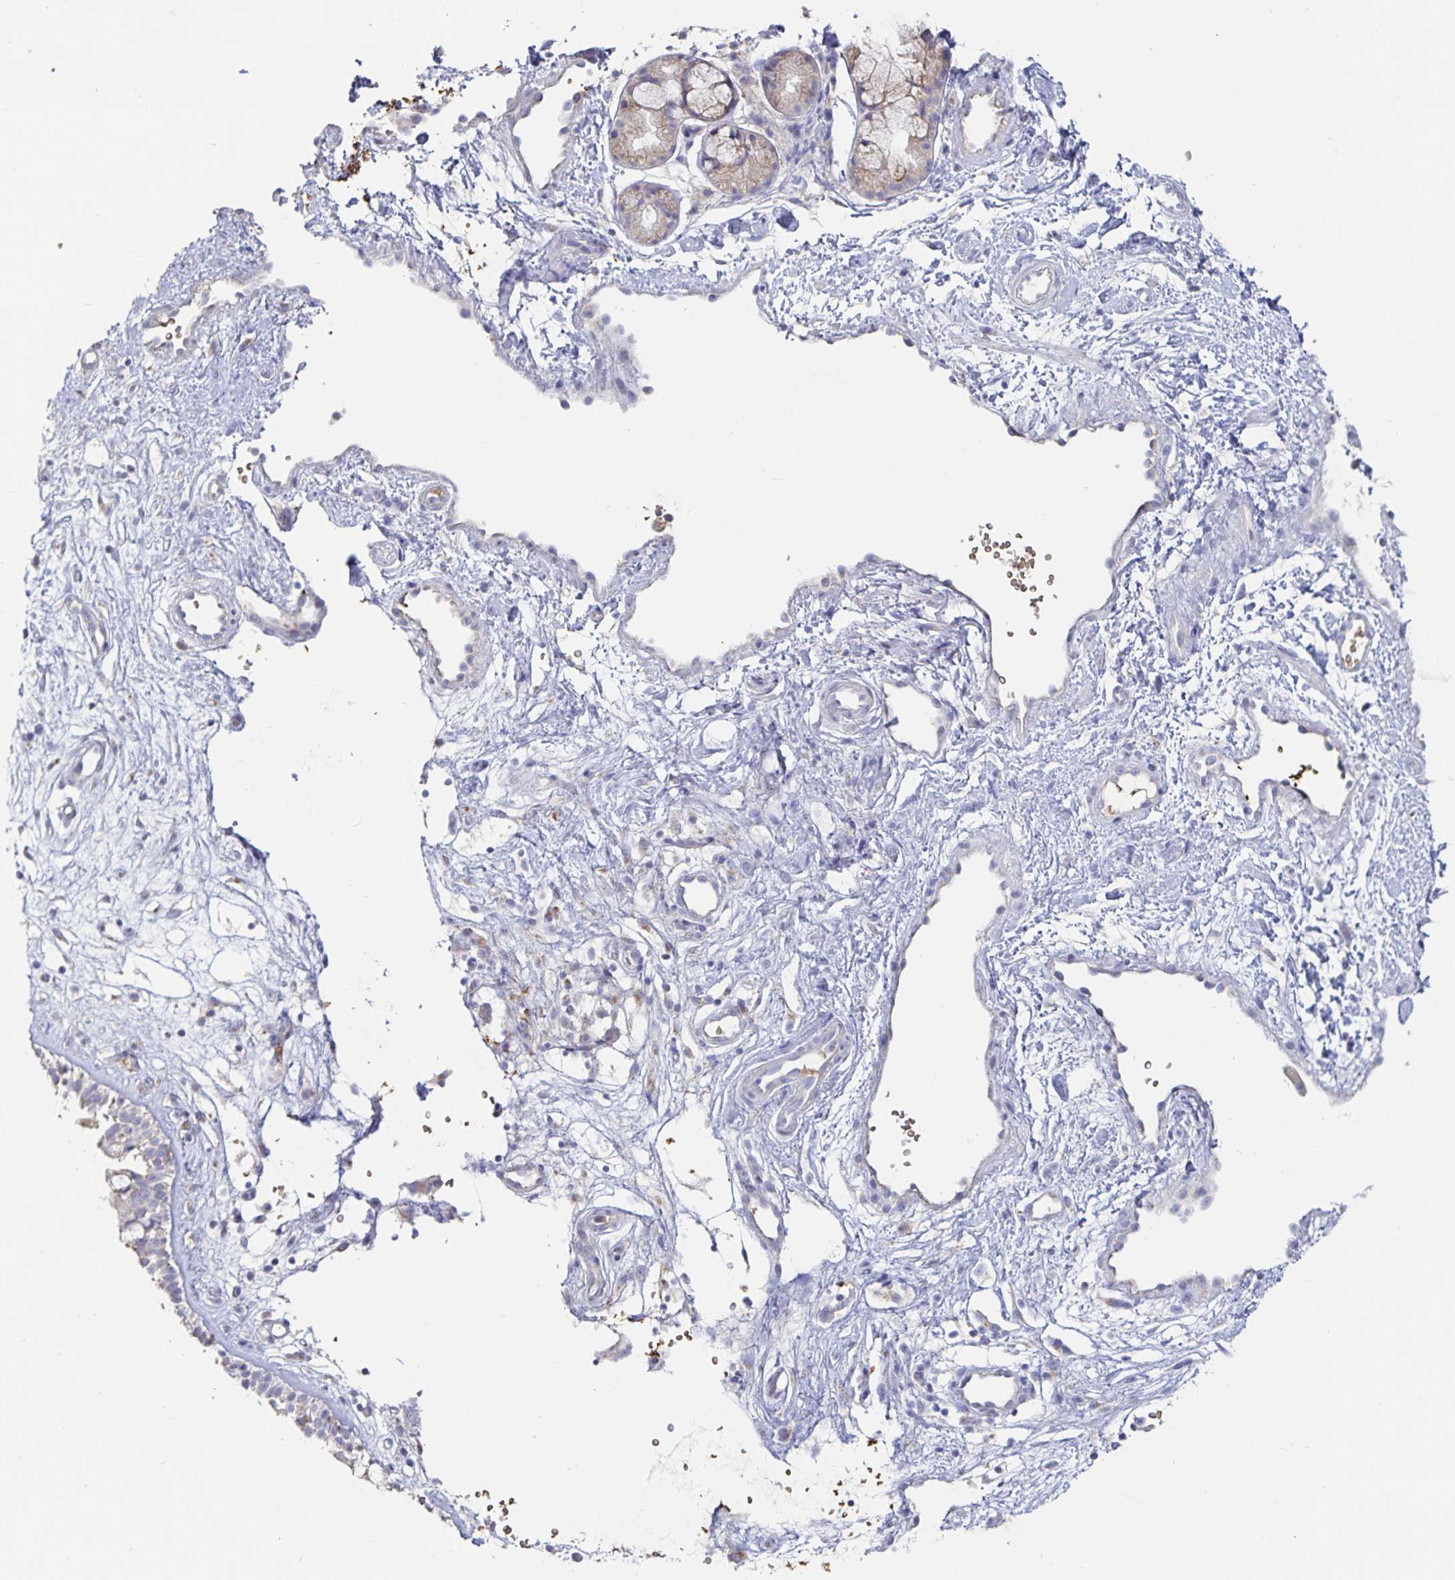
{"staining": {"intensity": "negative", "quantity": "none", "location": "none"}, "tissue": "nasopharynx", "cell_type": "Respiratory epithelial cells", "image_type": "normal", "snomed": [{"axis": "morphology", "description": "Normal tissue, NOS"}, {"axis": "topography", "description": "Nasopharynx"}], "caption": "An immunohistochemistry (IHC) micrograph of unremarkable nasopharynx is shown. There is no staining in respiratory epithelial cells of nasopharynx. Nuclei are stained in blue.", "gene": "SPPL3", "patient": {"sex": "male", "age": 32}}